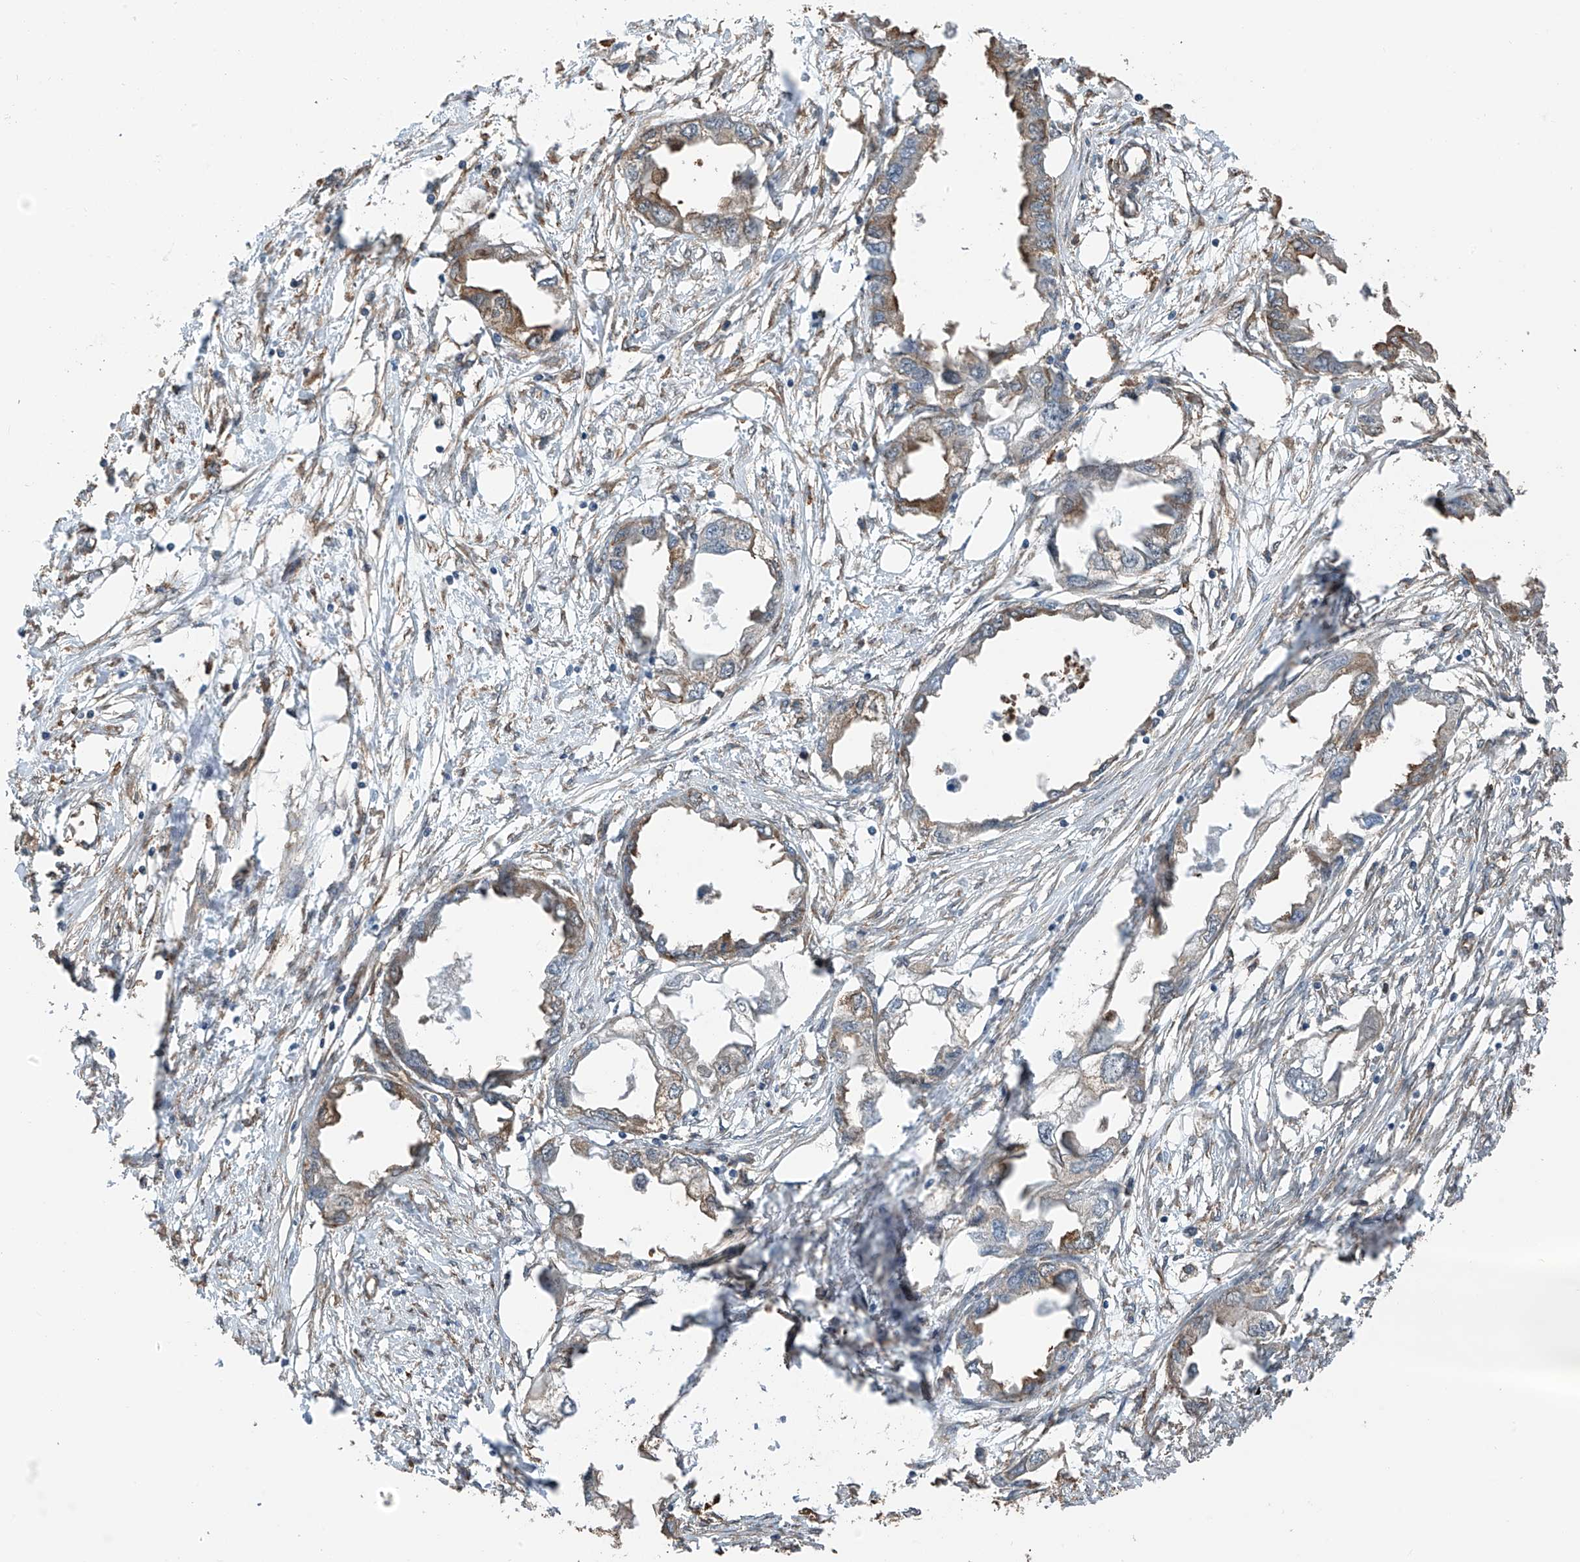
{"staining": {"intensity": "moderate", "quantity": "<25%", "location": "cytoplasmic/membranous"}, "tissue": "endometrial cancer", "cell_type": "Tumor cells", "image_type": "cancer", "snomed": [{"axis": "morphology", "description": "Adenocarcinoma, NOS"}, {"axis": "morphology", "description": "Adenocarcinoma, metastatic, NOS"}, {"axis": "topography", "description": "Adipose tissue"}, {"axis": "topography", "description": "Endometrium"}], "caption": "Endometrial adenocarcinoma stained for a protein (brown) reveals moderate cytoplasmic/membranous positive positivity in about <25% of tumor cells.", "gene": "ZNF189", "patient": {"sex": "female", "age": 67}}